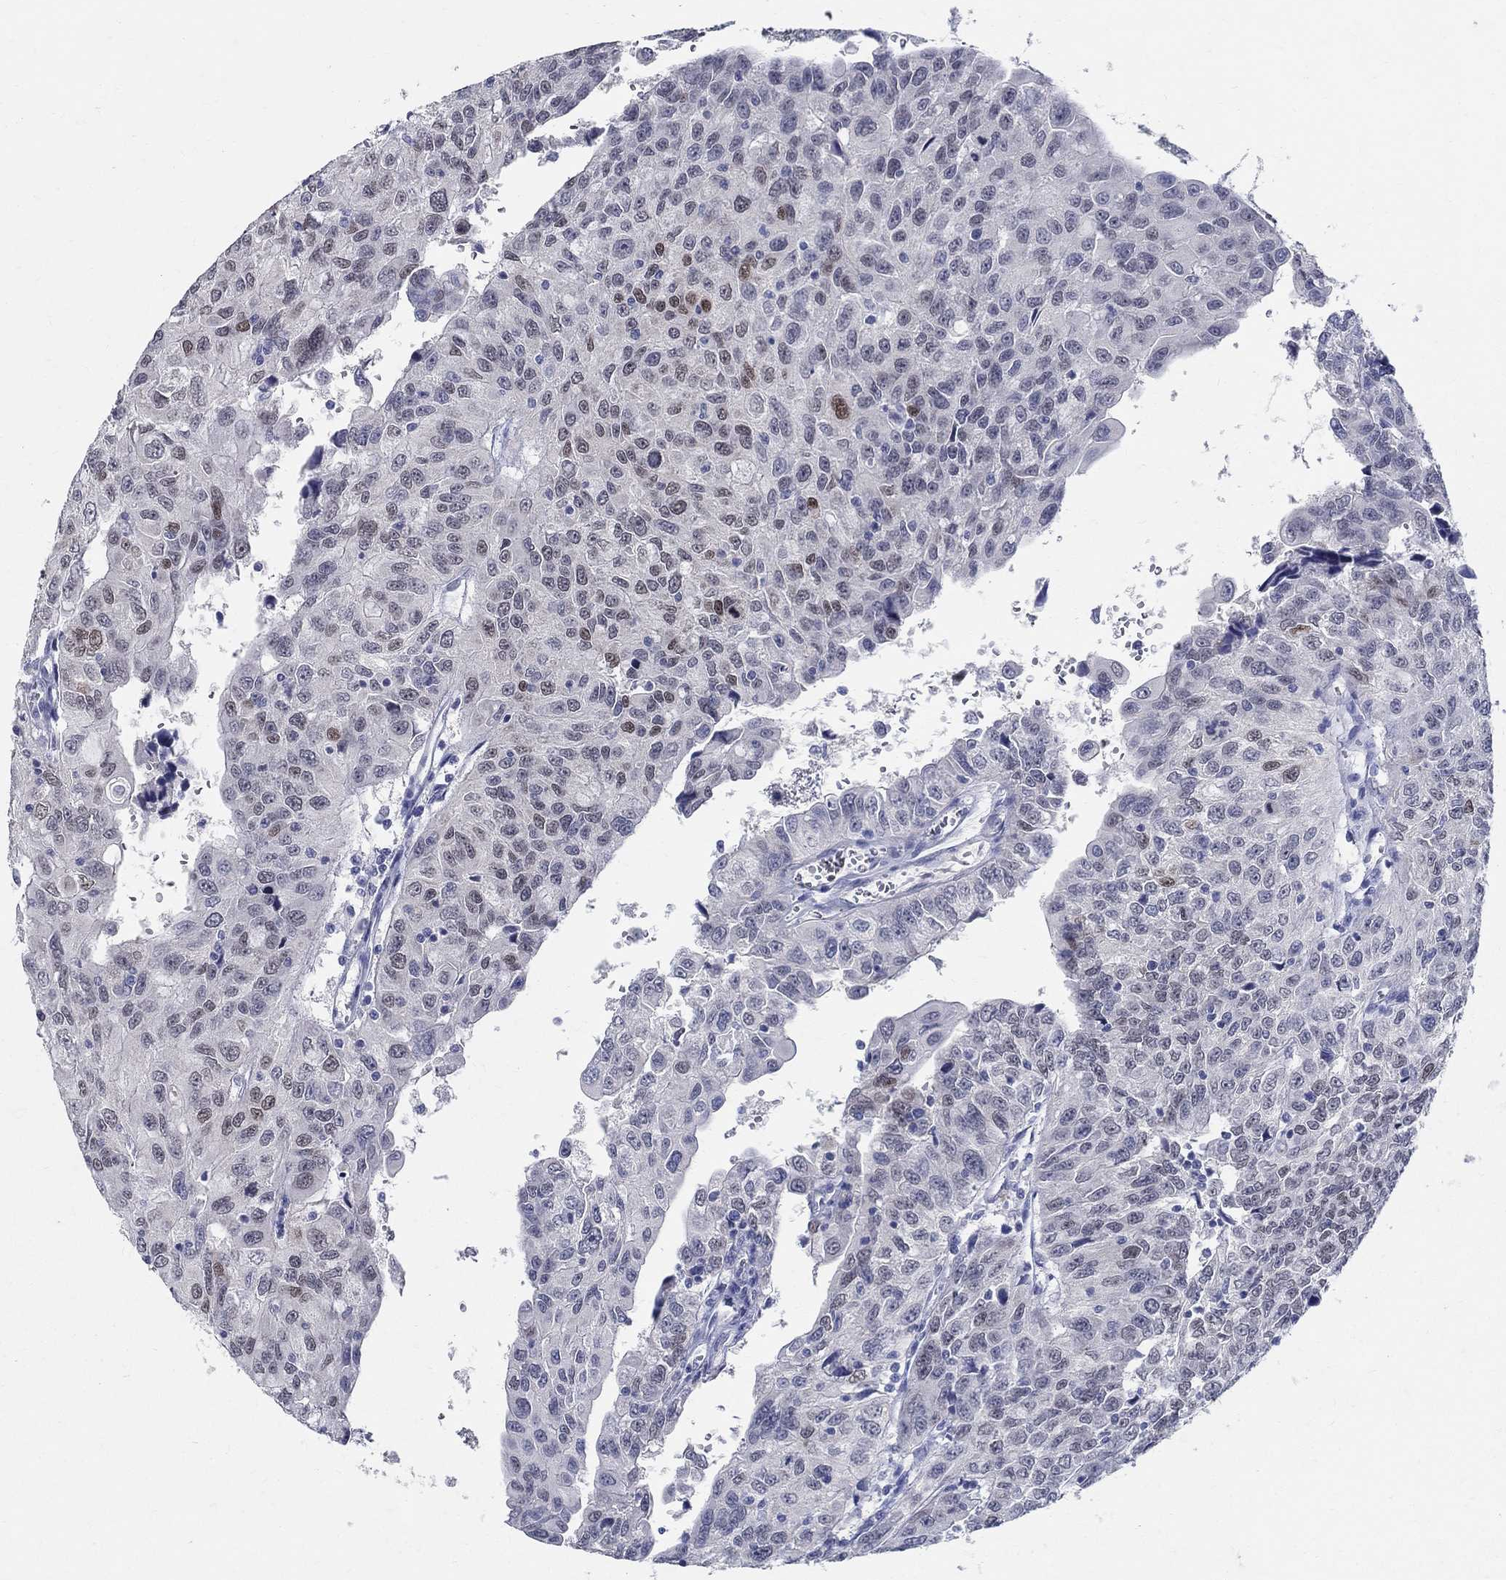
{"staining": {"intensity": "moderate", "quantity": "25%-75%", "location": "nuclear"}, "tissue": "urothelial cancer", "cell_type": "Tumor cells", "image_type": "cancer", "snomed": [{"axis": "morphology", "description": "Urothelial carcinoma, NOS"}, {"axis": "morphology", "description": "Urothelial carcinoma, High grade"}, {"axis": "topography", "description": "Urinary bladder"}], "caption": "This photomicrograph exhibits urothelial carcinoma (high-grade) stained with immunohistochemistry (IHC) to label a protein in brown. The nuclear of tumor cells show moderate positivity for the protein. Nuclei are counter-stained blue.", "gene": "SOX2", "patient": {"sex": "female", "age": 73}}